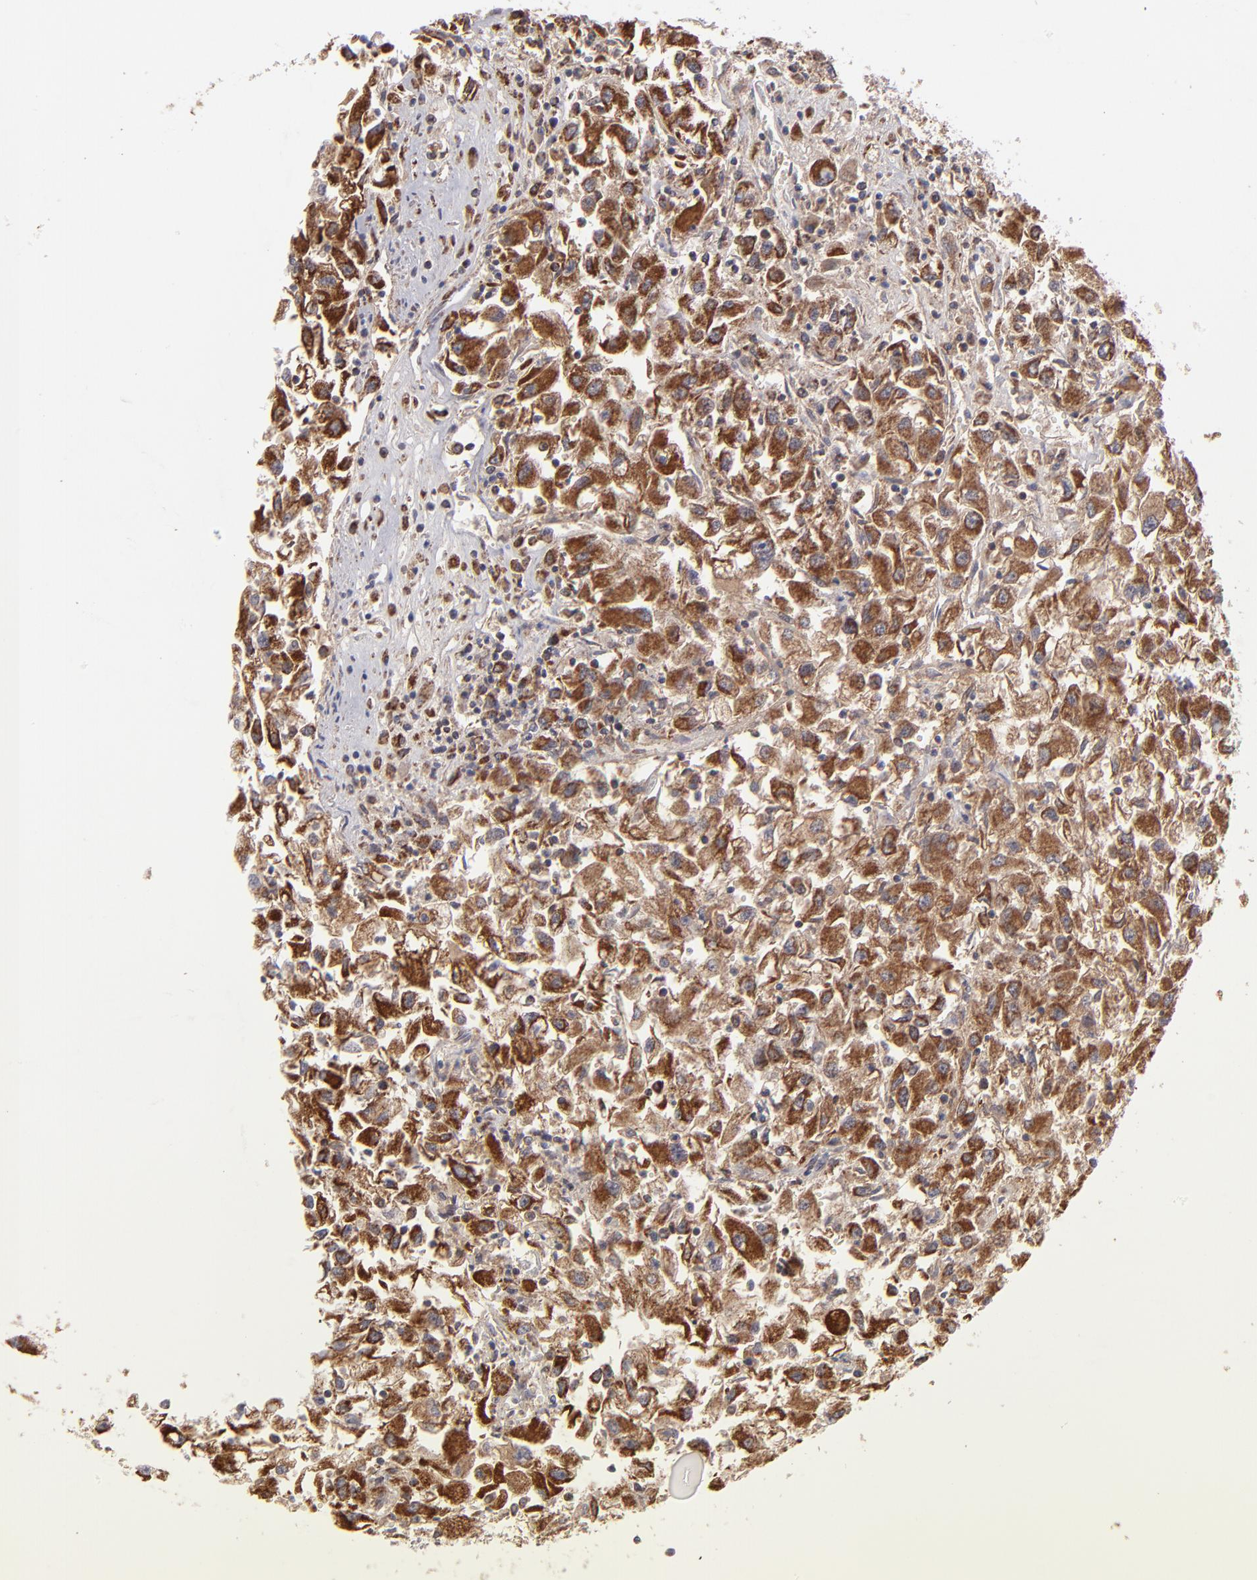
{"staining": {"intensity": "strong", "quantity": ">75%", "location": "cytoplasmic/membranous"}, "tissue": "renal cancer", "cell_type": "Tumor cells", "image_type": "cancer", "snomed": [{"axis": "morphology", "description": "Adenocarcinoma, NOS"}, {"axis": "topography", "description": "Kidney"}], "caption": "There is high levels of strong cytoplasmic/membranous expression in tumor cells of renal cancer (adenocarcinoma), as demonstrated by immunohistochemical staining (brown color).", "gene": "SLC15A1", "patient": {"sex": "male", "age": 59}}